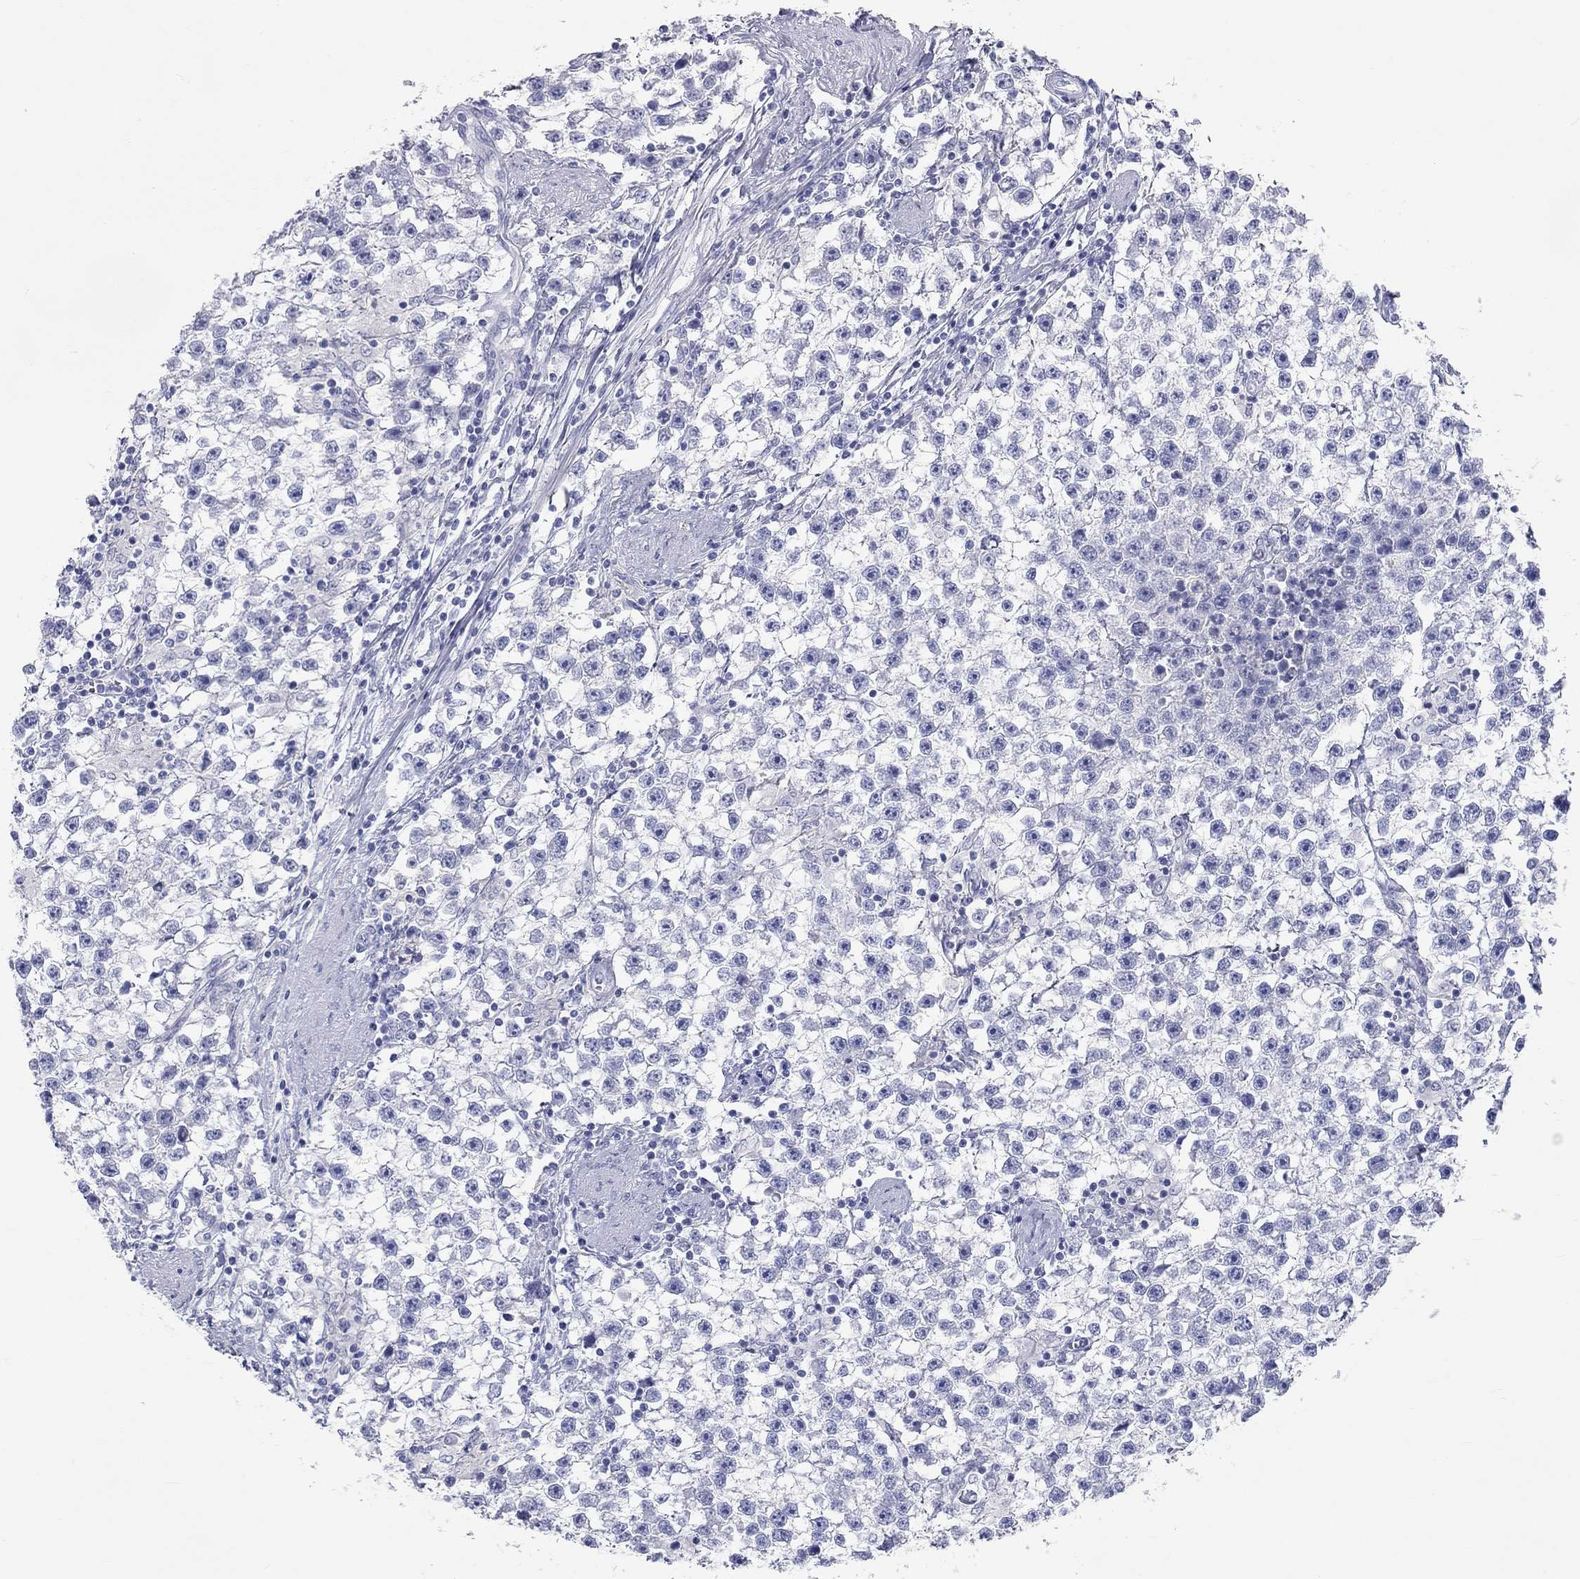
{"staining": {"intensity": "negative", "quantity": "none", "location": "none"}, "tissue": "testis cancer", "cell_type": "Tumor cells", "image_type": "cancer", "snomed": [{"axis": "morphology", "description": "Seminoma, NOS"}, {"axis": "topography", "description": "Testis"}], "caption": "Micrograph shows no significant protein staining in tumor cells of testis cancer (seminoma).", "gene": "PCDHGC5", "patient": {"sex": "male", "age": 59}}